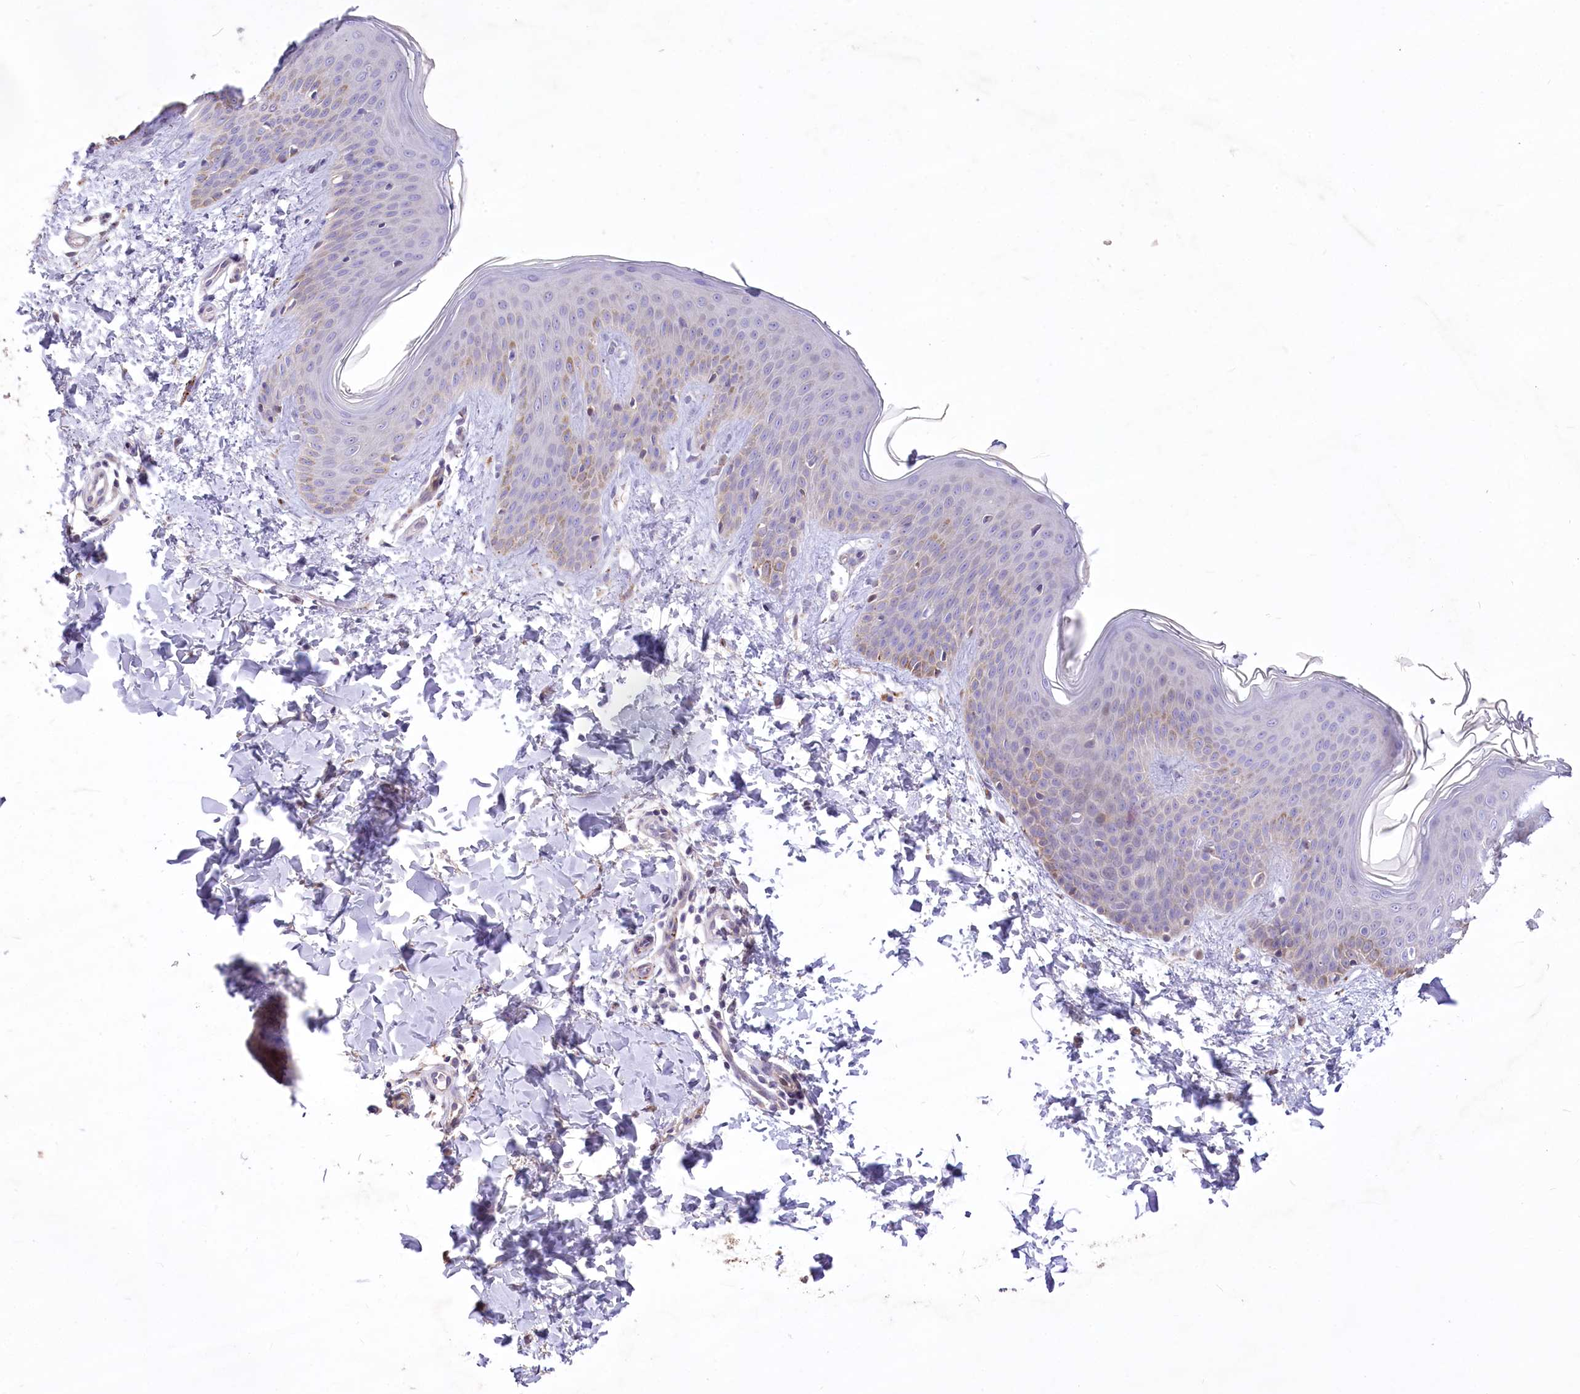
{"staining": {"intensity": "negative", "quantity": "none", "location": "none"}, "tissue": "skin", "cell_type": "Fibroblasts", "image_type": "normal", "snomed": [{"axis": "morphology", "description": "Normal tissue, NOS"}, {"axis": "topography", "description": "Skin"}], "caption": "Fibroblasts are negative for brown protein staining in benign skin. Nuclei are stained in blue.", "gene": "ANGPTL3", "patient": {"sex": "male", "age": 36}}